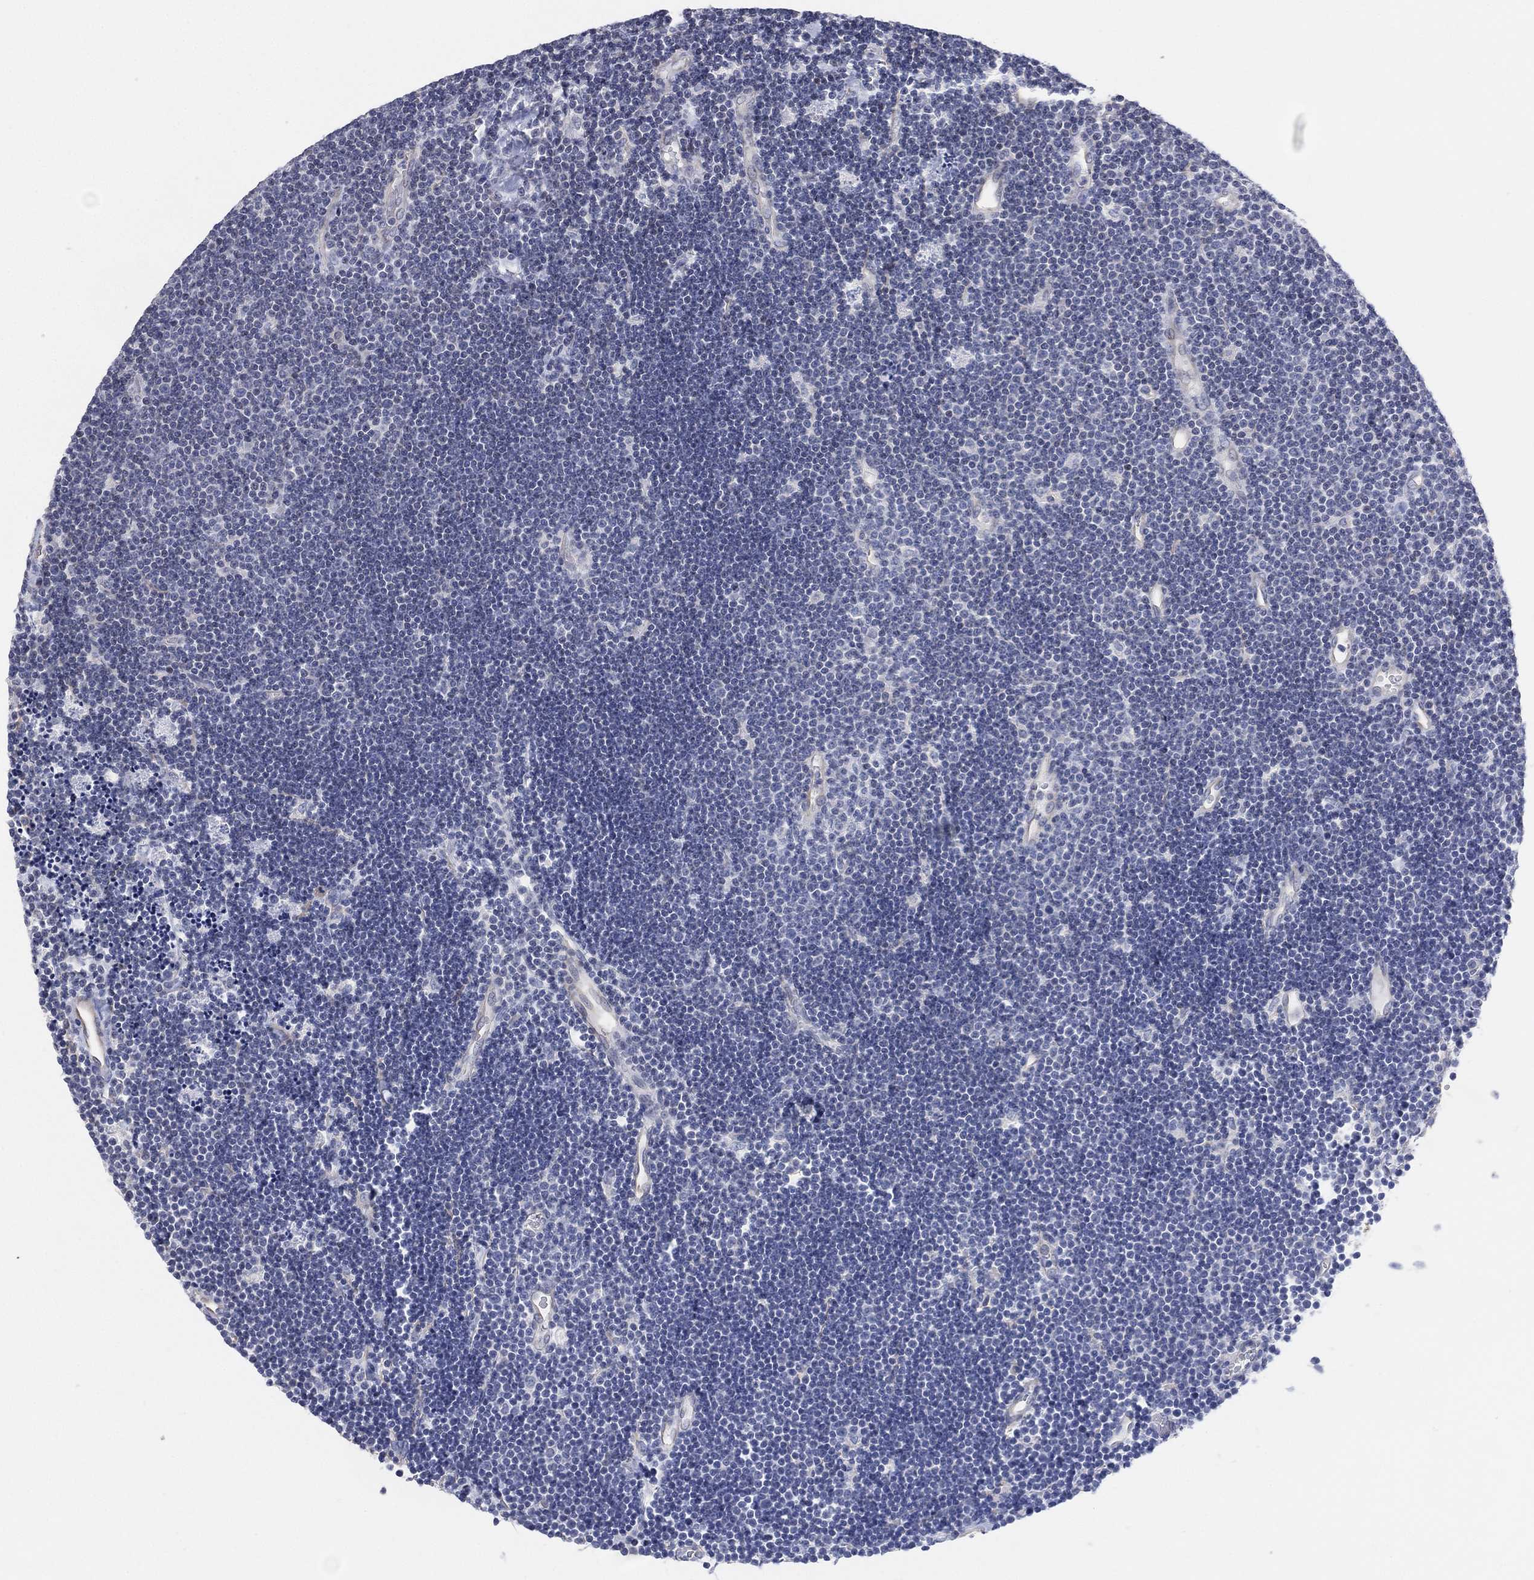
{"staining": {"intensity": "negative", "quantity": "none", "location": "none"}, "tissue": "lymphoma", "cell_type": "Tumor cells", "image_type": "cancer", "snomed": [{"axis": "morphology", "description": "Malignant lymphoma, non-Hodgkin's type, Low grade"}, {"axis": "topography", "description": "Brain"}], "caption": "Immunohistochemistry histopathology image of neoplastic tissue: lymphoma stained with DAB (3,3'-diaminobenzidine) shows no significant protein expression in tumor cells.", "gene": "CFTR", "patient": {"sex": "female", "age": 66}}